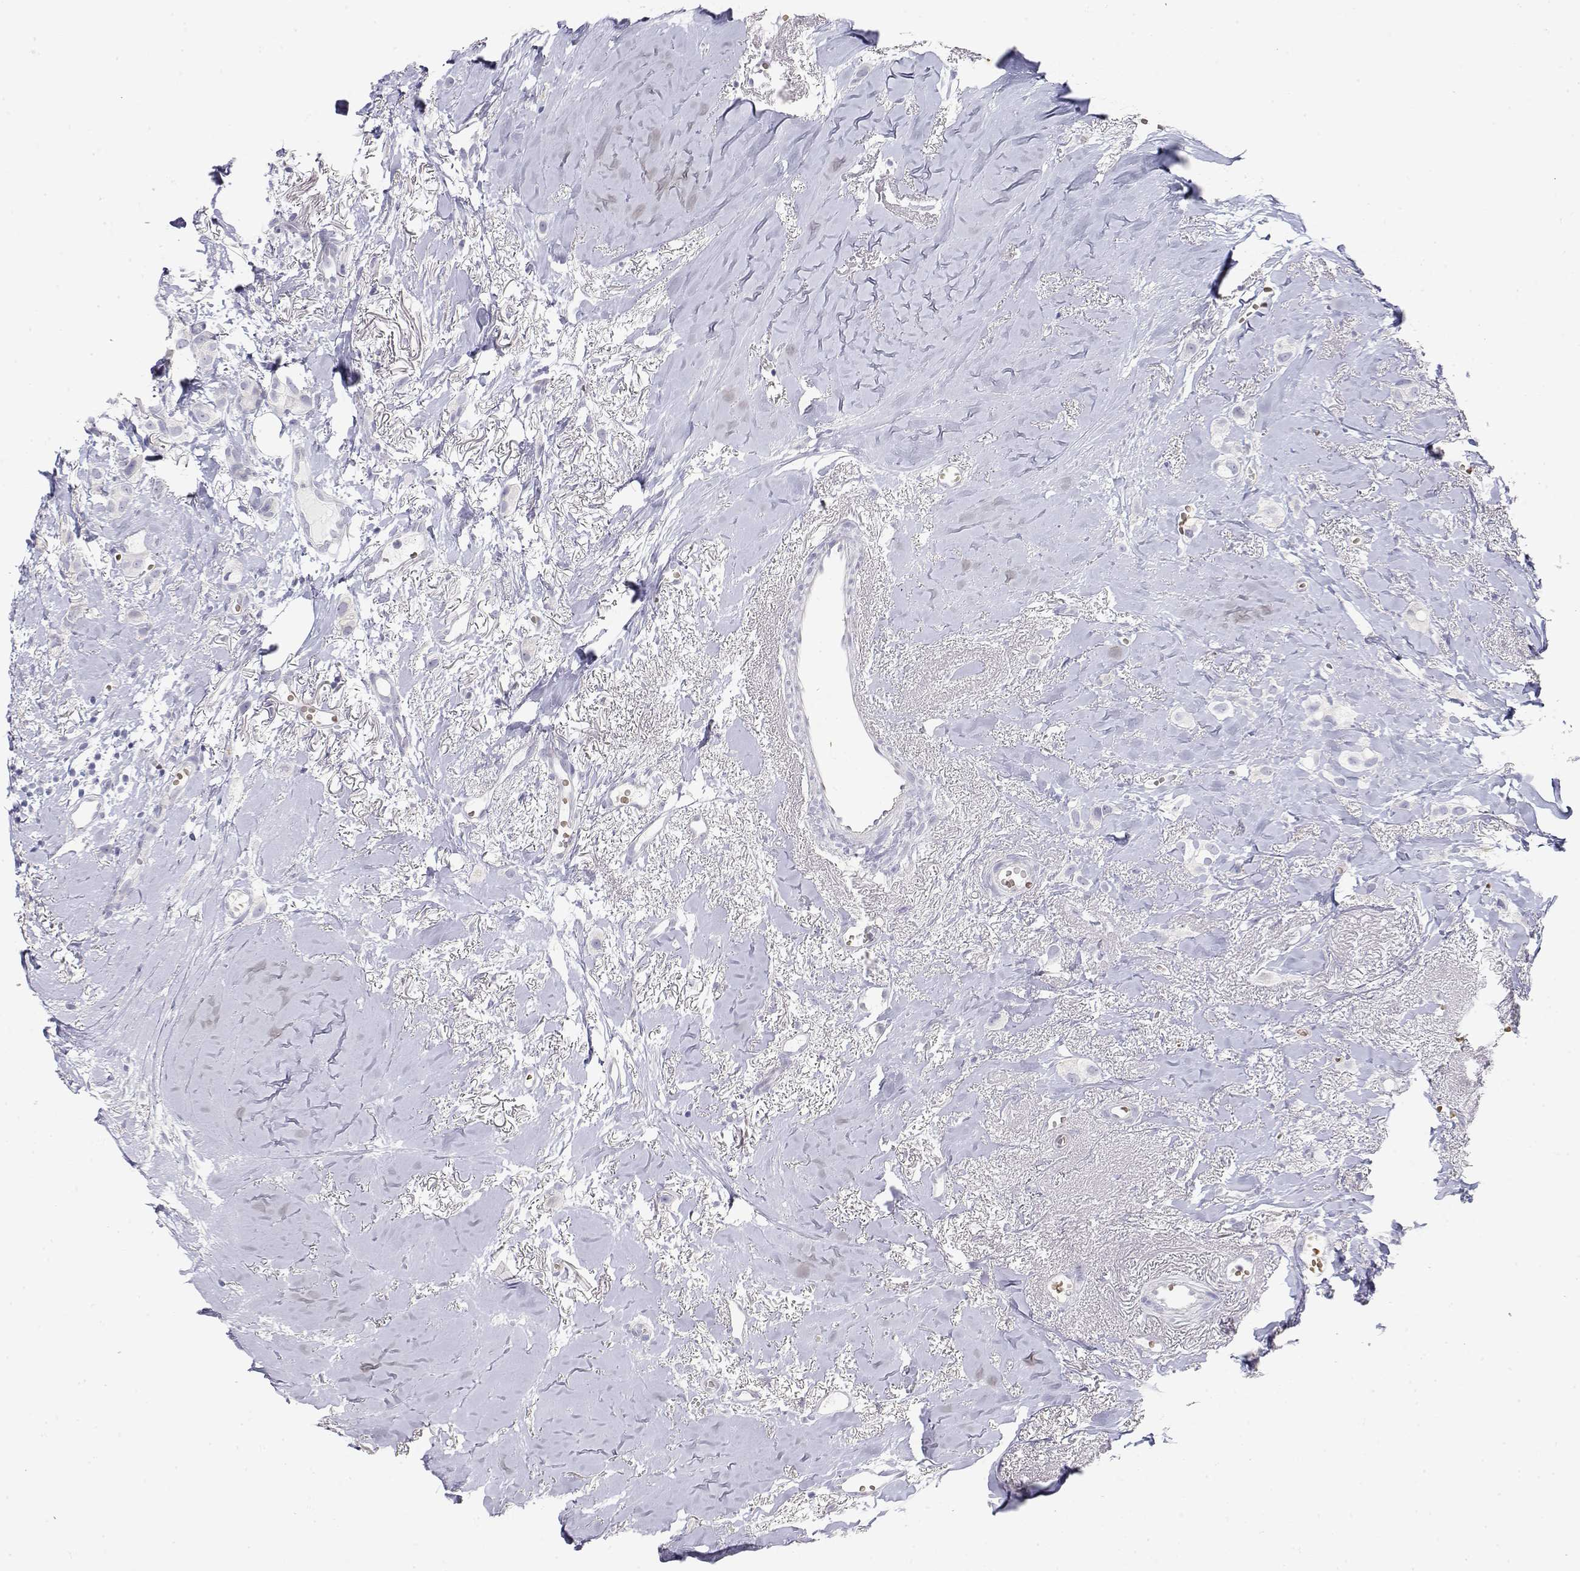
{"staining": {"intensity": "negative", "quantity": "none", "location": "none"}, "tissue": "breast cancer", "cell_type": "Tumor cells", "image_type": "cancer", "snomed": [{"axis": "morphology", "description": "Duct carcinoma"}, {"axis": "topography", "description": "Breast"}], "caption": "High power microscopy histopathology image of an immunohistochemistry micrograph of breast cancer, revealing no significant staining in tumor cells. Nuclei are stained in blue.", "gene": "MISP", "patient": {"sex": "female", "age": 85}}